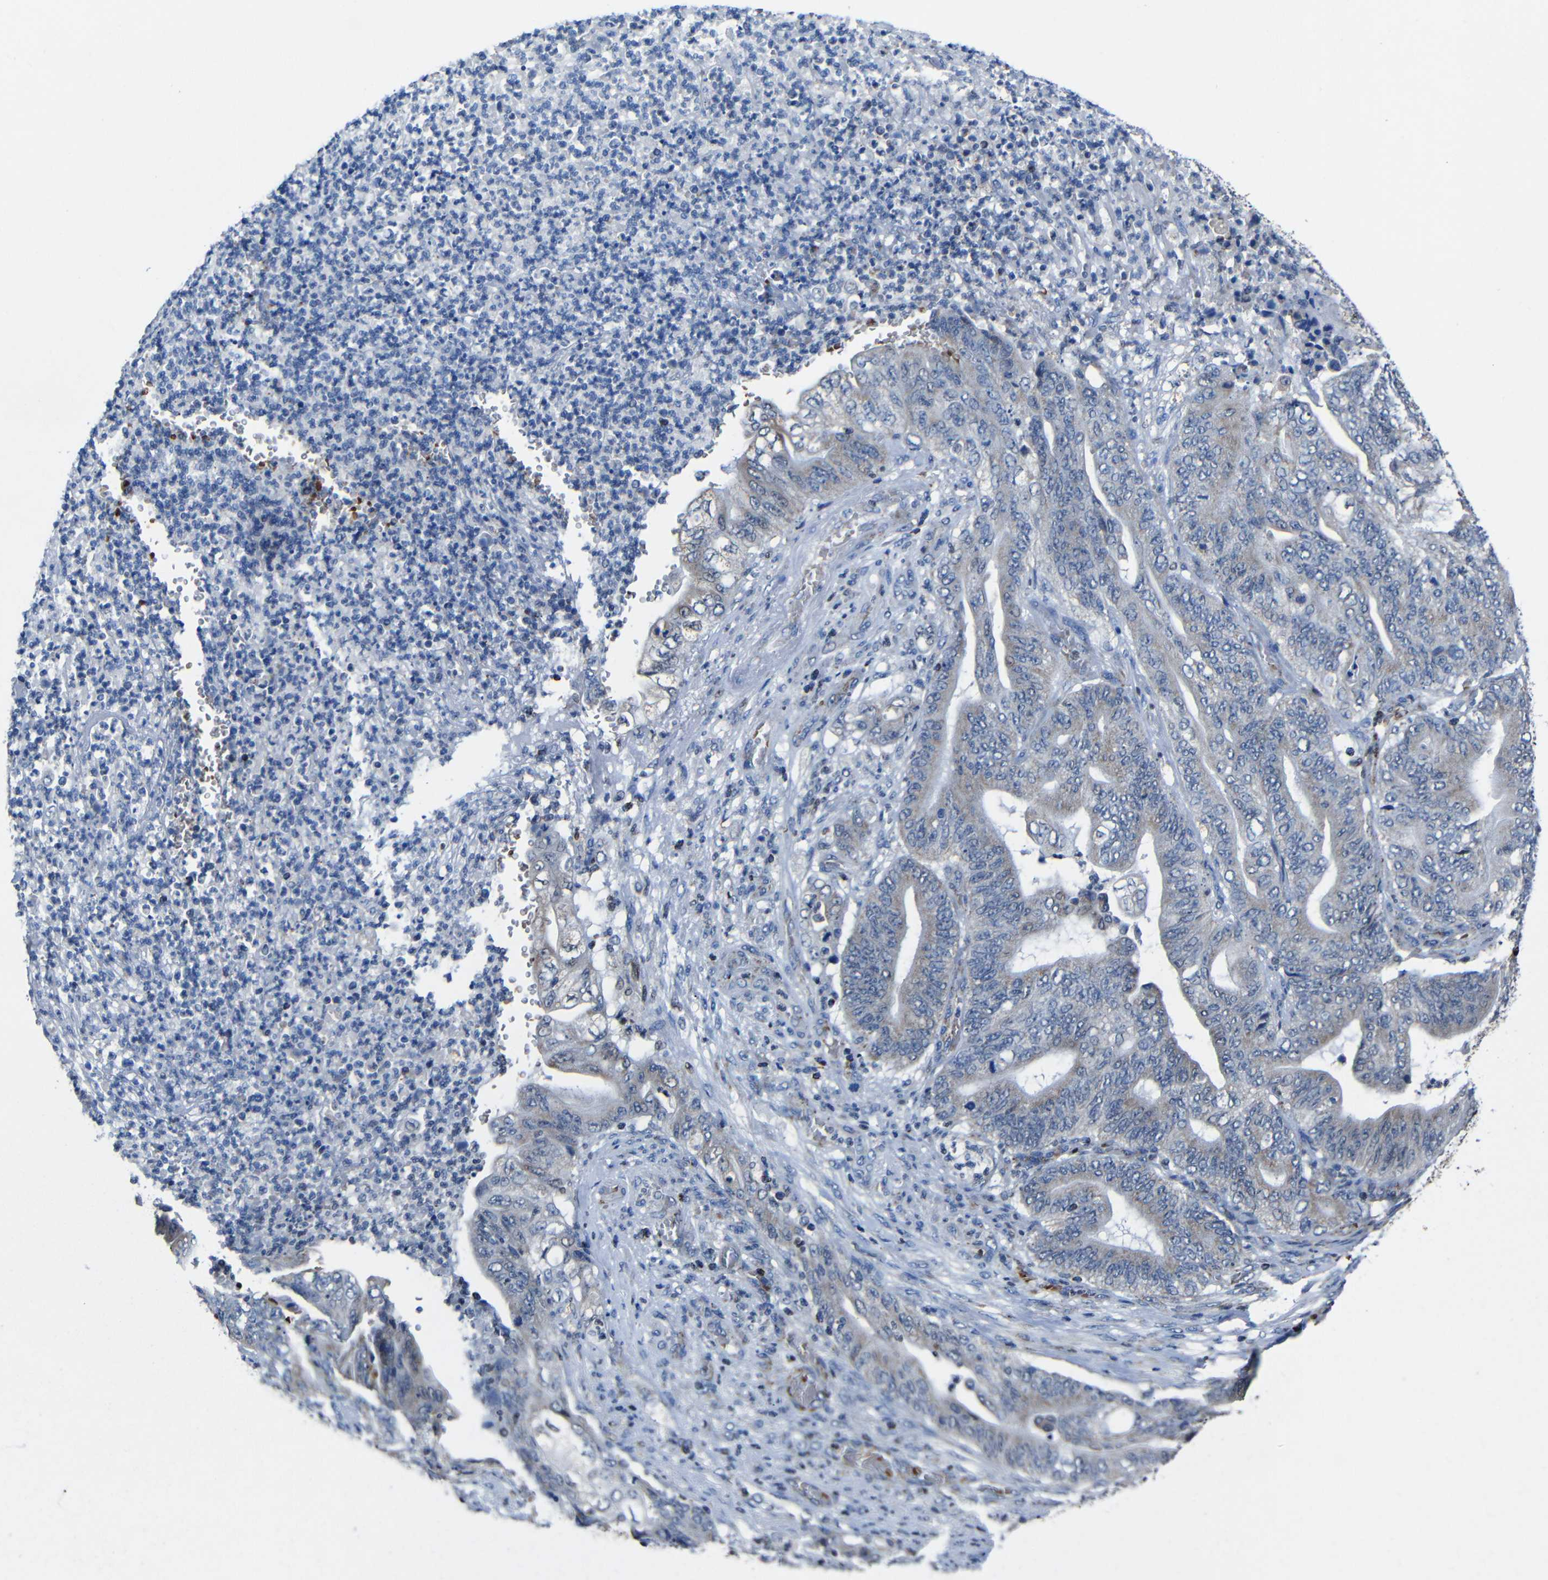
{"staining": {"intensity": "negative", "quantity": "none", "location": "none"}, "tissue": "stomach cancer", "cell_type": "Tumor cells", "image_type": "cancer", "snomed": [{"axis": "morphology", "description": "Adenocarcinoma, NOS"}, {"axis": "topography", "description": "Stomach"}], "caption": "This is a photomicrograph of immunohistochemistry staining of stomach adenocarcinoma, which shows no expression in tumor cells.", "gene": "CA5B", "patient": {"sex": "female", "age": 73}}